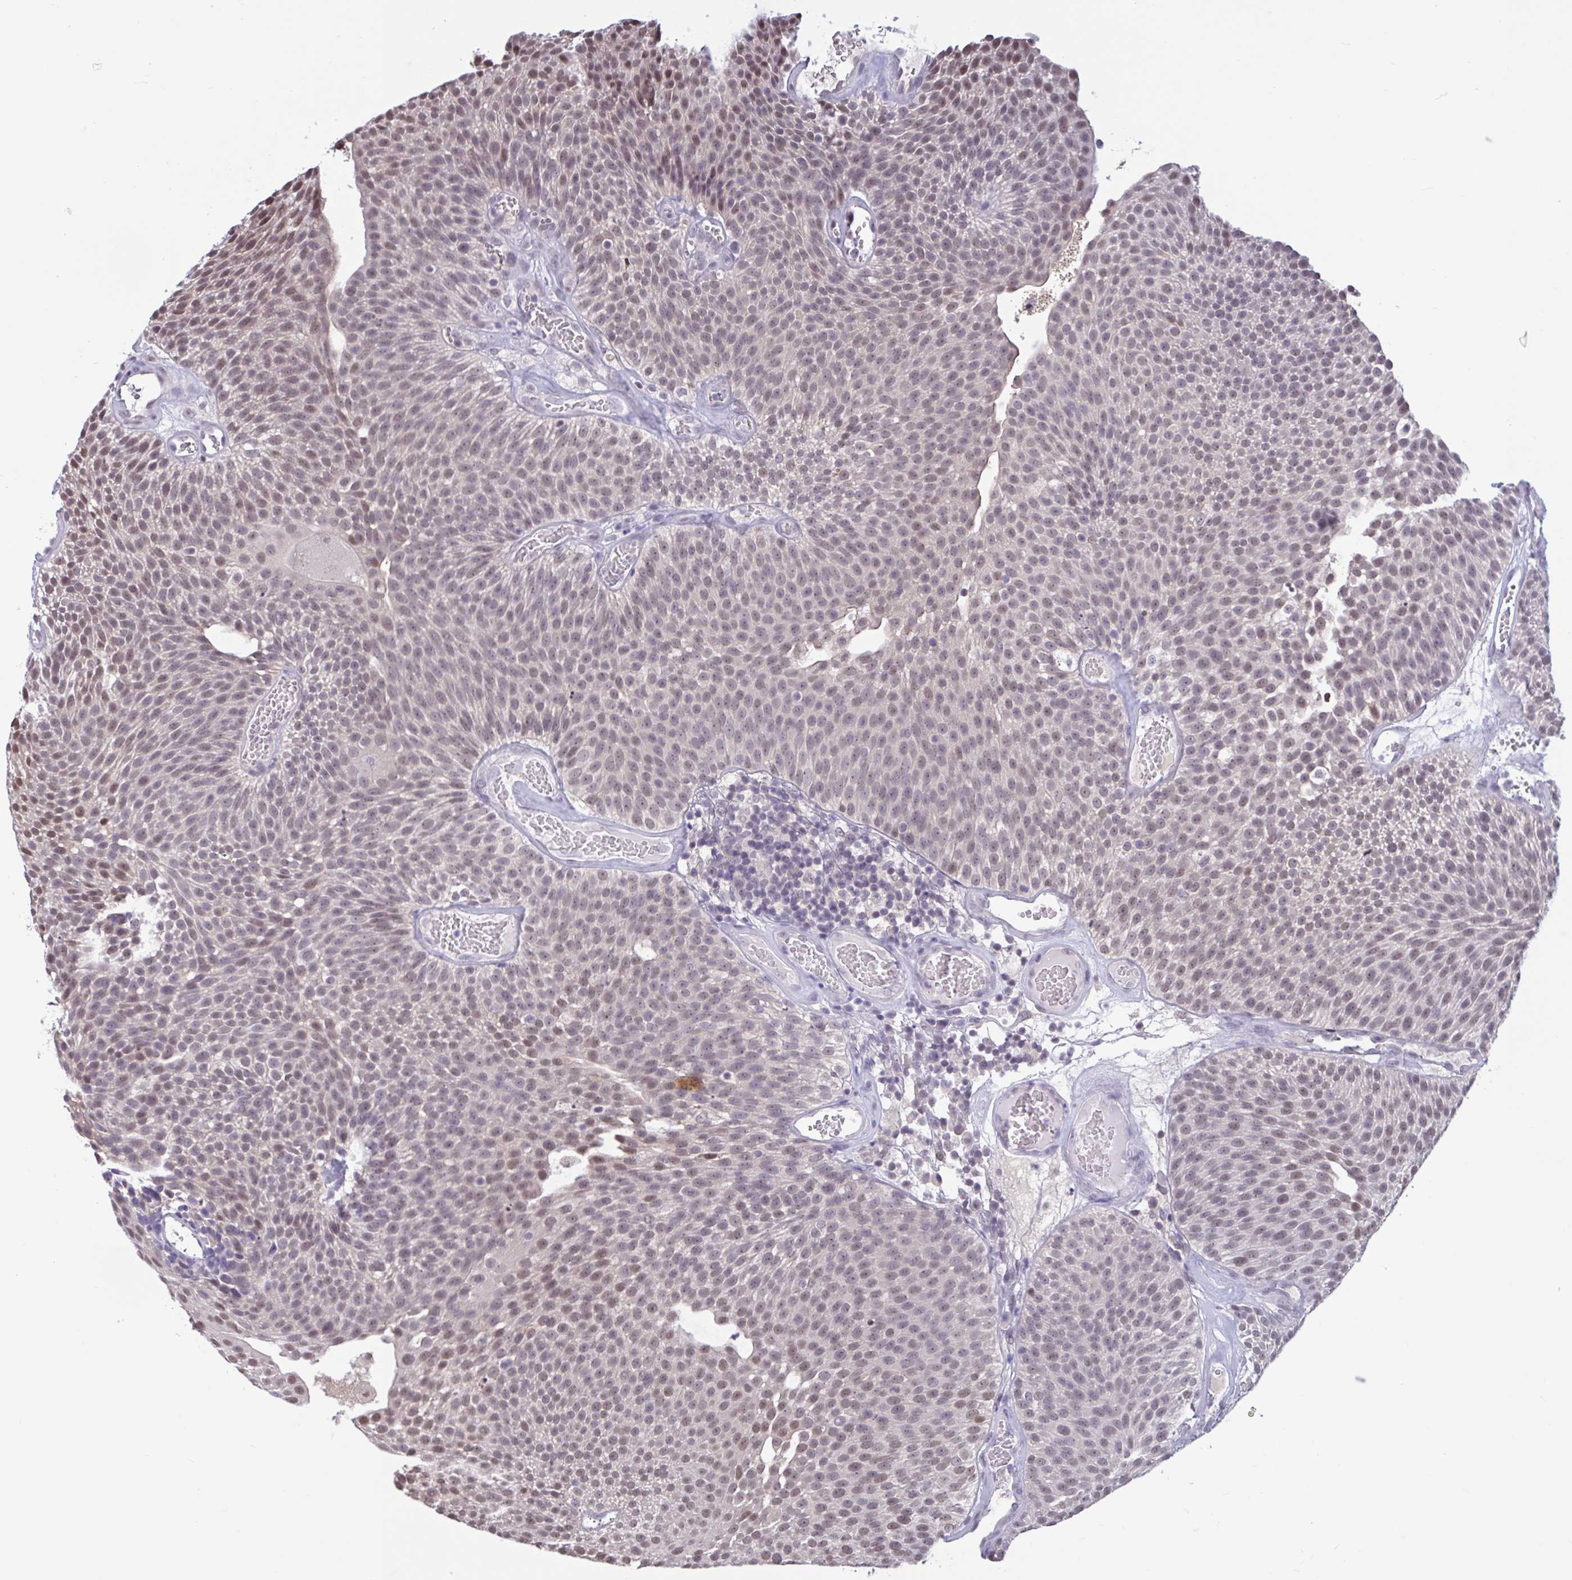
{"staining": {"intensity": "weak", "quantity": ">75%", "location": "nuclear"}, "tissue": "urothelial cancer", "cell_type": "Tumor cells", "image_type": "cancer", "snomed": [{"axis": "morphology", "description": "Urothelial carcinoma, Low grade"}, {"axis": "topography", "description": "Urinary bladder"}], "caption": "High-power microscopy captured an immunohistochemistry (IHC) histopathology image of low-grade urothelial carcinoma, revealing weak nuclear expression in approximately >75% of tumor cells.", "gene": "RBL1", "patient": {"sex": "female", "age": 79}}